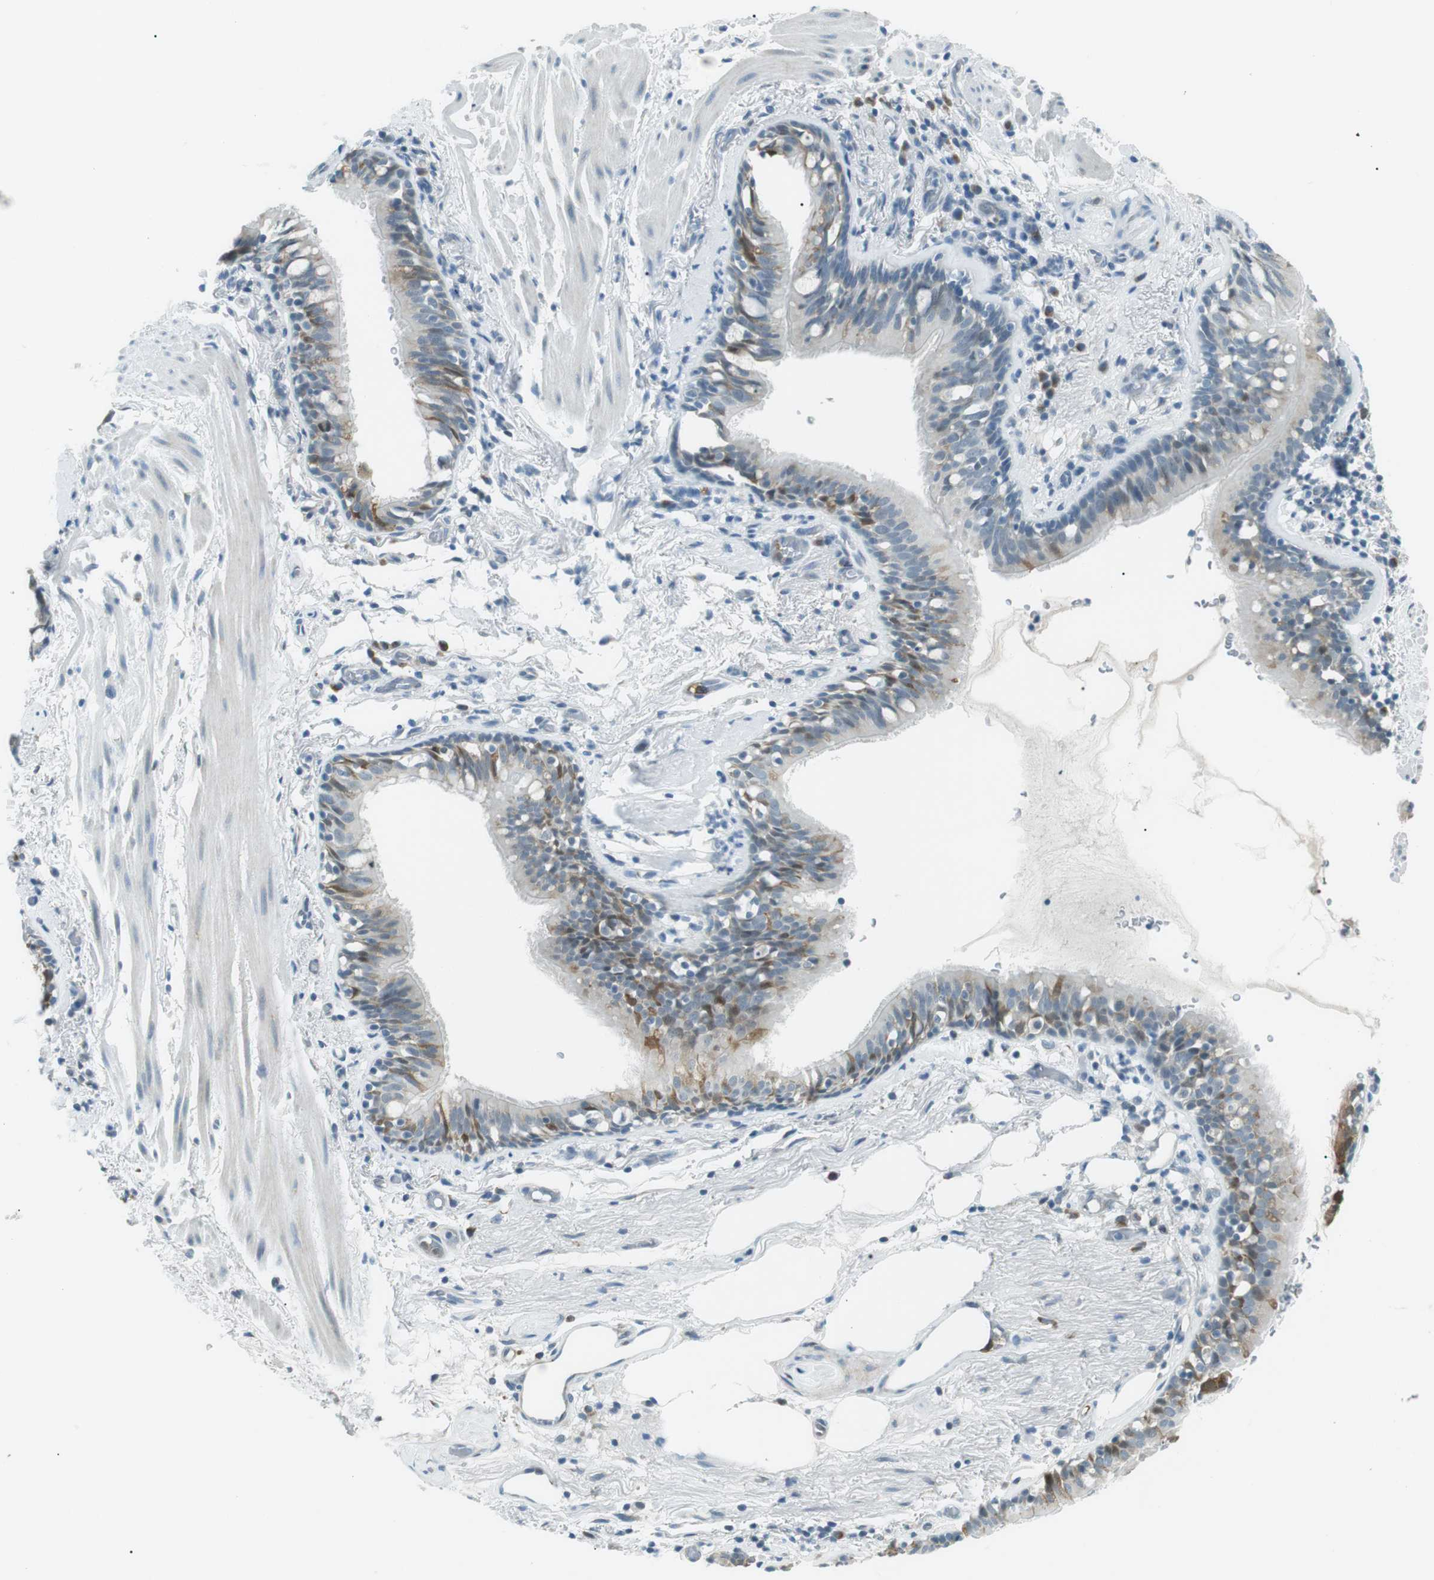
{"staining": {"intensity": "moderate", "quantity": "<25%", "location": "cytoplasmic/membranous"}, "tissue": "bronchus", "cell_type": "Respiratory epithelial cells", "image_type": "normal", "snomed": [{"axis": "morphology", "description": "Normal tissue, NOS"}, {"axis": "morphology", "description": "Inflammation, NOS"}, {"axis": "topography", "description": "Cartilage tissue"}, {"axis": "topography", "description": "Bronchus"}], "caption": "Immunohistochemical staining of normal bronchus shows moderate cytoplasmic/membranous protein positivity in about <25% of respiratory epithelial cells. The staining is performed using DAB brown chromogen to label protein expression. The nuclei are counter-stained blue using hematoxylin.", "gene": "ENSG00000289724", "patient": {"sex": "male", "age": 77}}